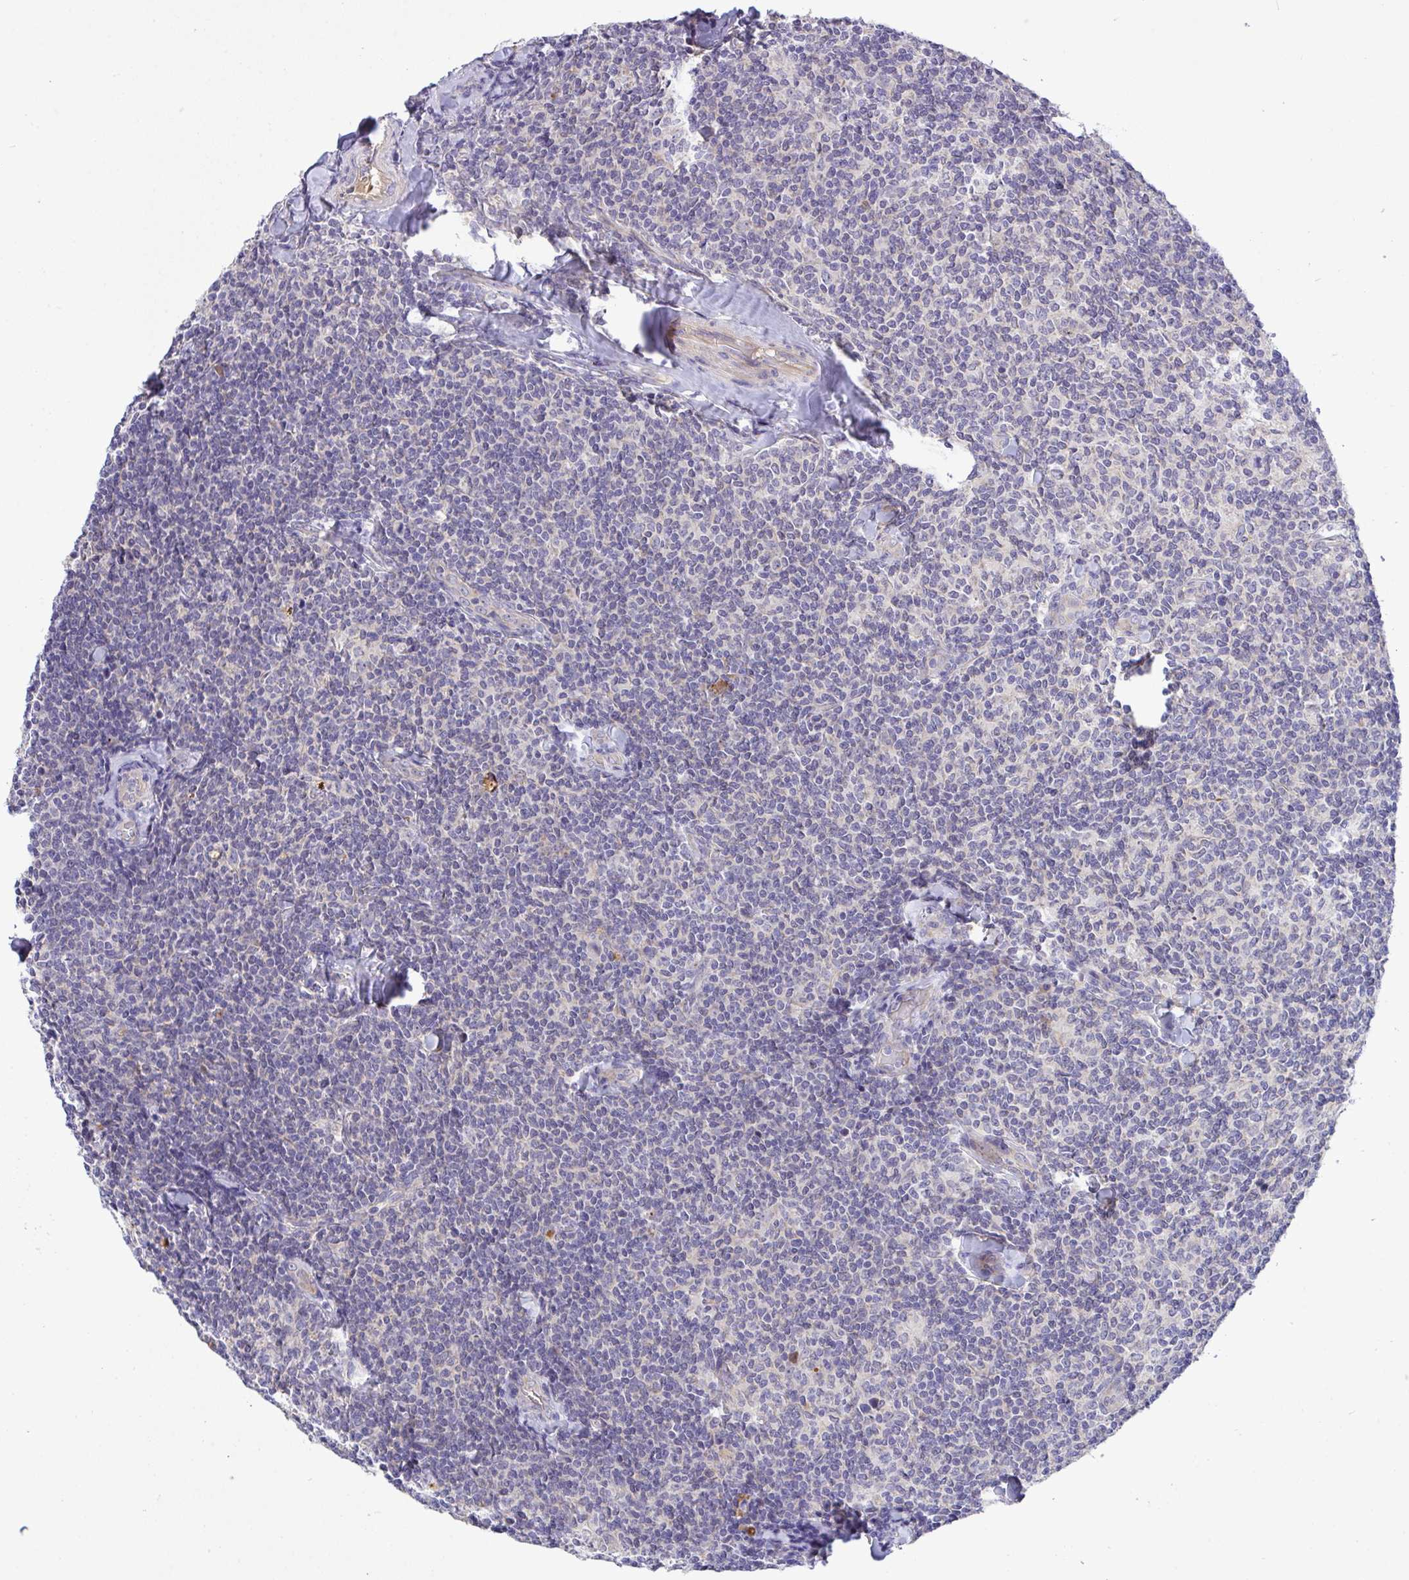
{"staining": {"intensity": "negative", "quantity": "none", "location": "none"}, "tissue": "lymphoma", "cell_type": "Tumor cells", "image_type": "cancer", "snomed": [{"axis": "morphology", "description": "Malignant lymphoma, non-Hodgkin's type, Low grade"}, {"axis": "topography", "description": "Lymph node"}], "caption": "Immunohistochemistry histopathology image of neoplastic tissue: lymphoma stained with DAB (3,3'-diaminobenzidine) demonstrates no significant protein positivity in tumor cells.", "gene": "ZNF581", "patient": {"sex": "female", "age": 56}}